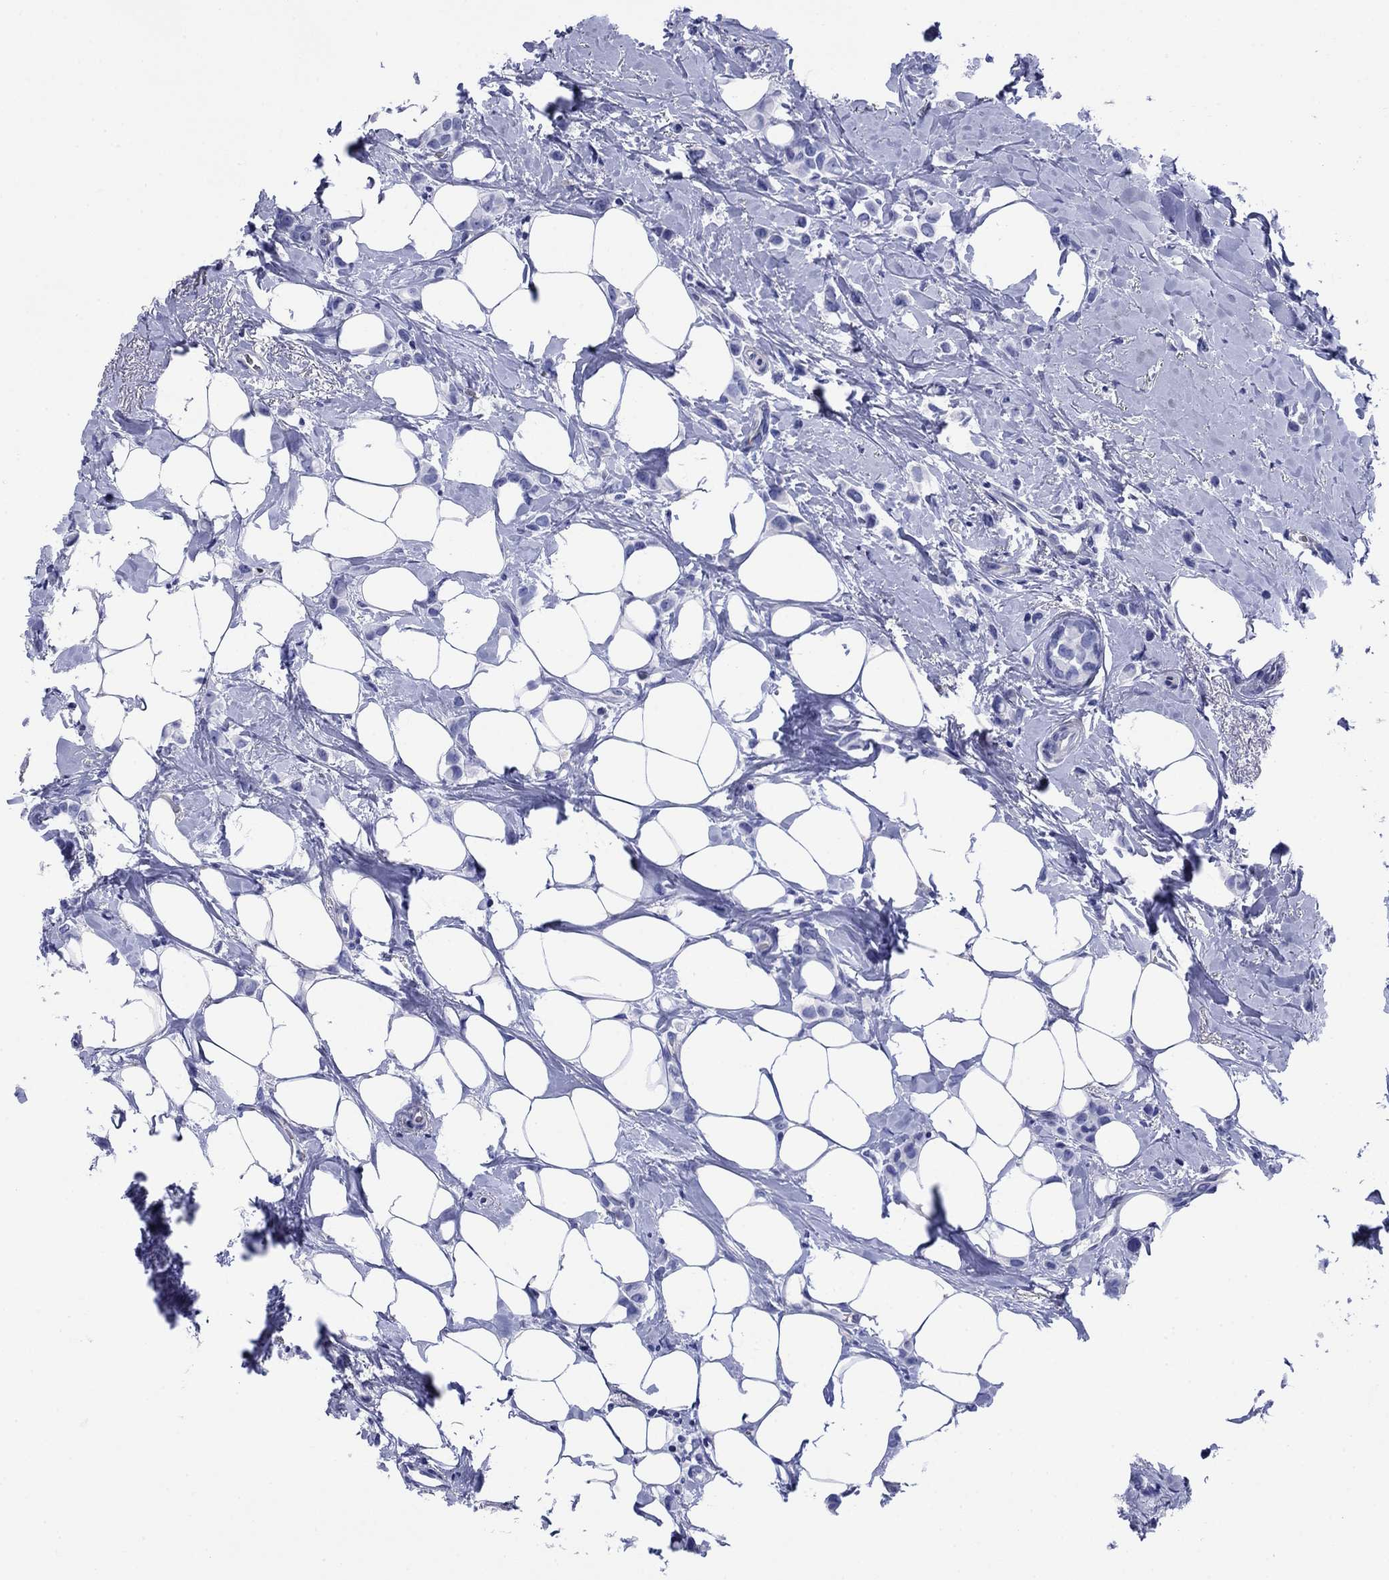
{"staining": {"intensity": "negative", "quantity": "none", "location": "none"}, "tissue": "breast cancer", "cell_type": "Tumor cells", "image_type": "cancer", "snomed": [{"axis": "morphology", "description": "Lobular carcinoma"}, {"axis": "topography", "description": "Breast"}], "caption": "The IHC micrograph has no significant expression in tumor cells of breast lobular carcinoma tissue.", "gene": "SLC1A2", "patient": {"sex": "female", "age": 66}}